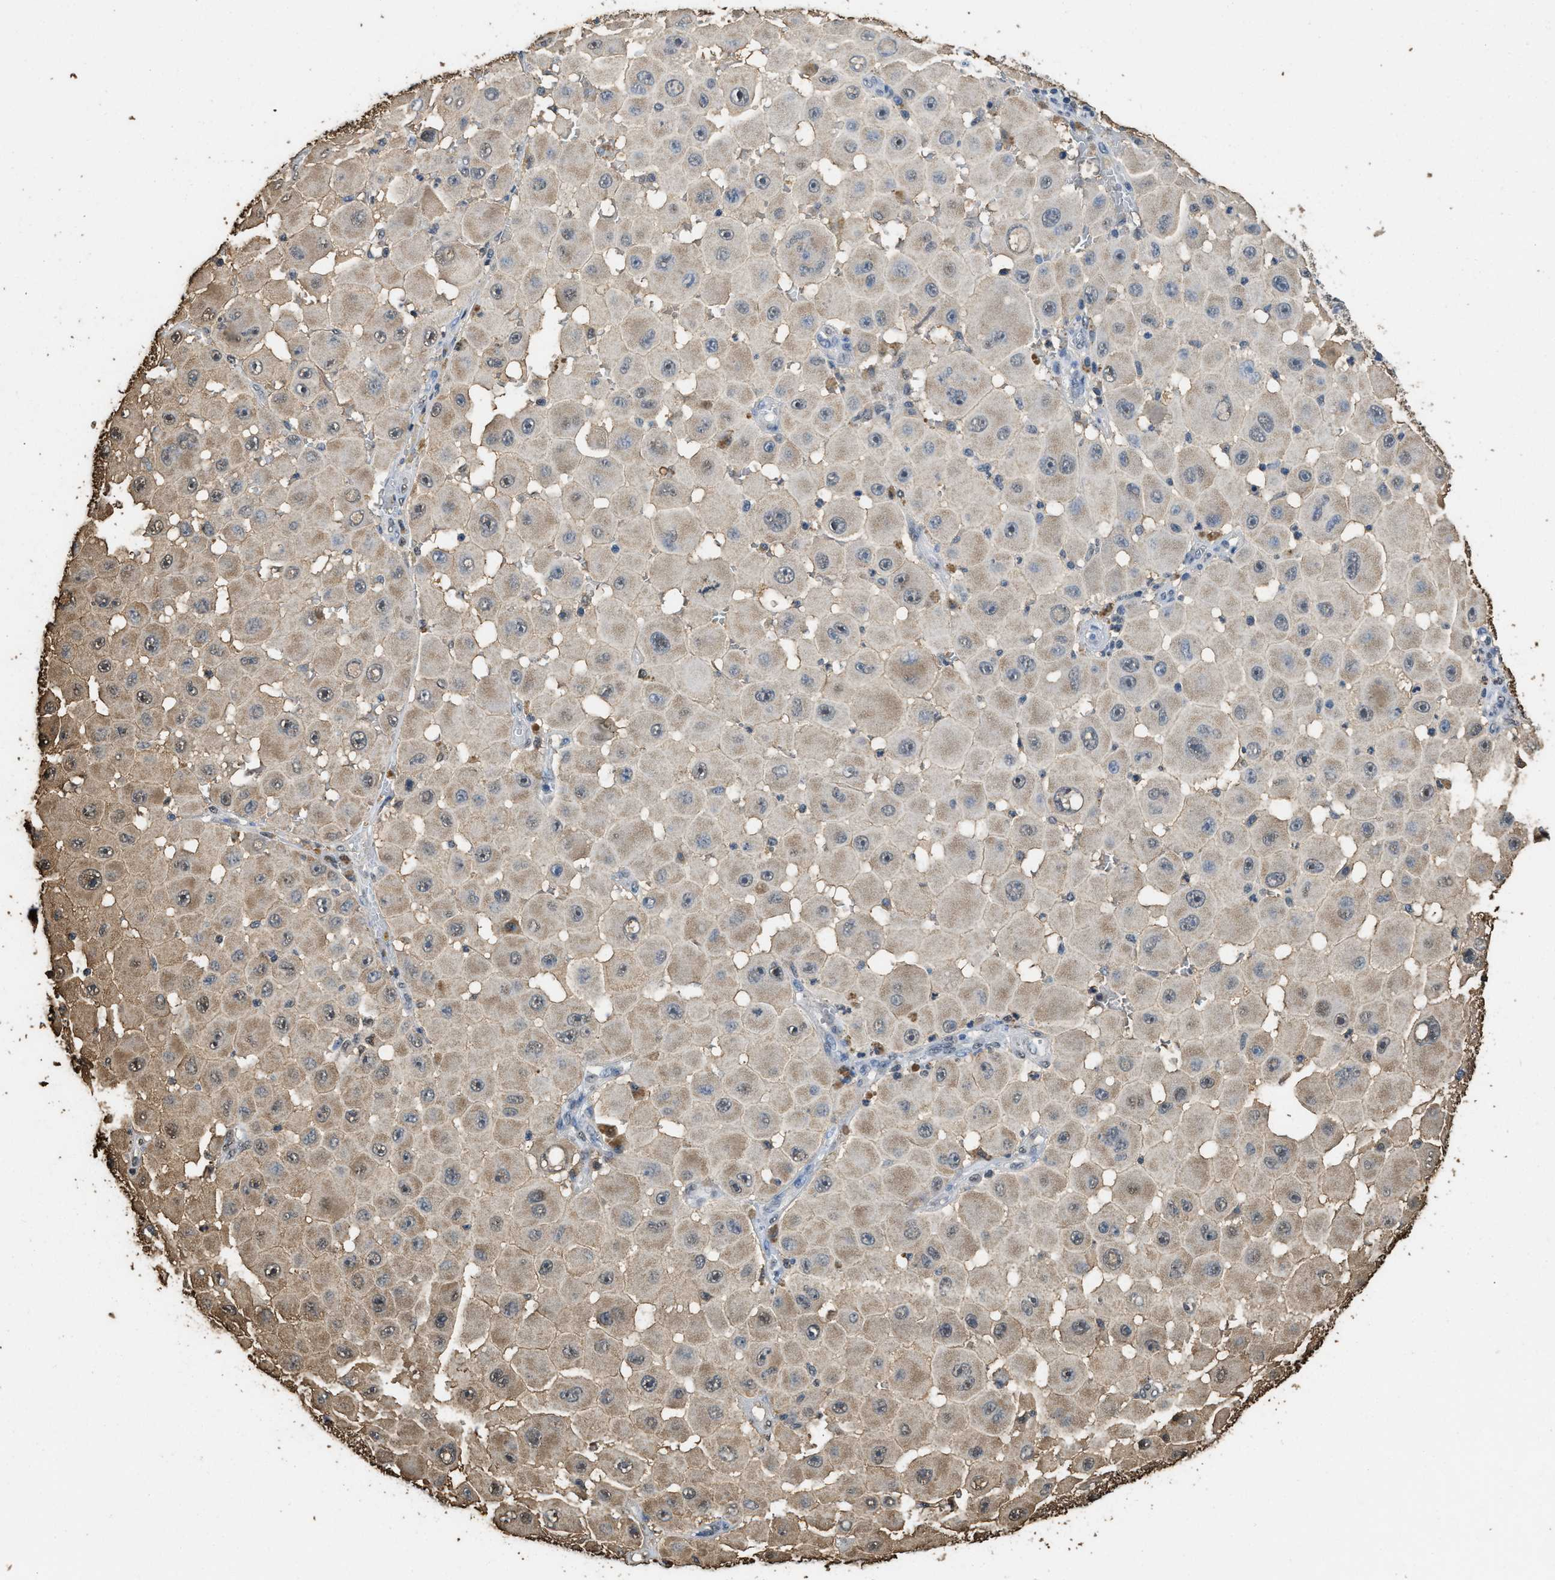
{"staining": {"intensity": "weak", "quantity": "25%-75%", "location": "cytoplasmic/membranous"}, "tissue": "melanoma", "cell_type": "Tumor cells", "image_type": "cancer", "snomed": [{"axis": "morphology", "description": "Malignant melanoma, NOS"}, {"axis": "topography", "description": "Skin"}], "caption": "Protein staining of malignant melanoma tissue reveals weak cytoplasmic/membranous positivity in about 25%-75% of tumor cells. (DAB IHC, brown staining for protein, blue staining for nuclei).", "gene": "GAPDH", "patient": {"sex": "female", "age": 81}}